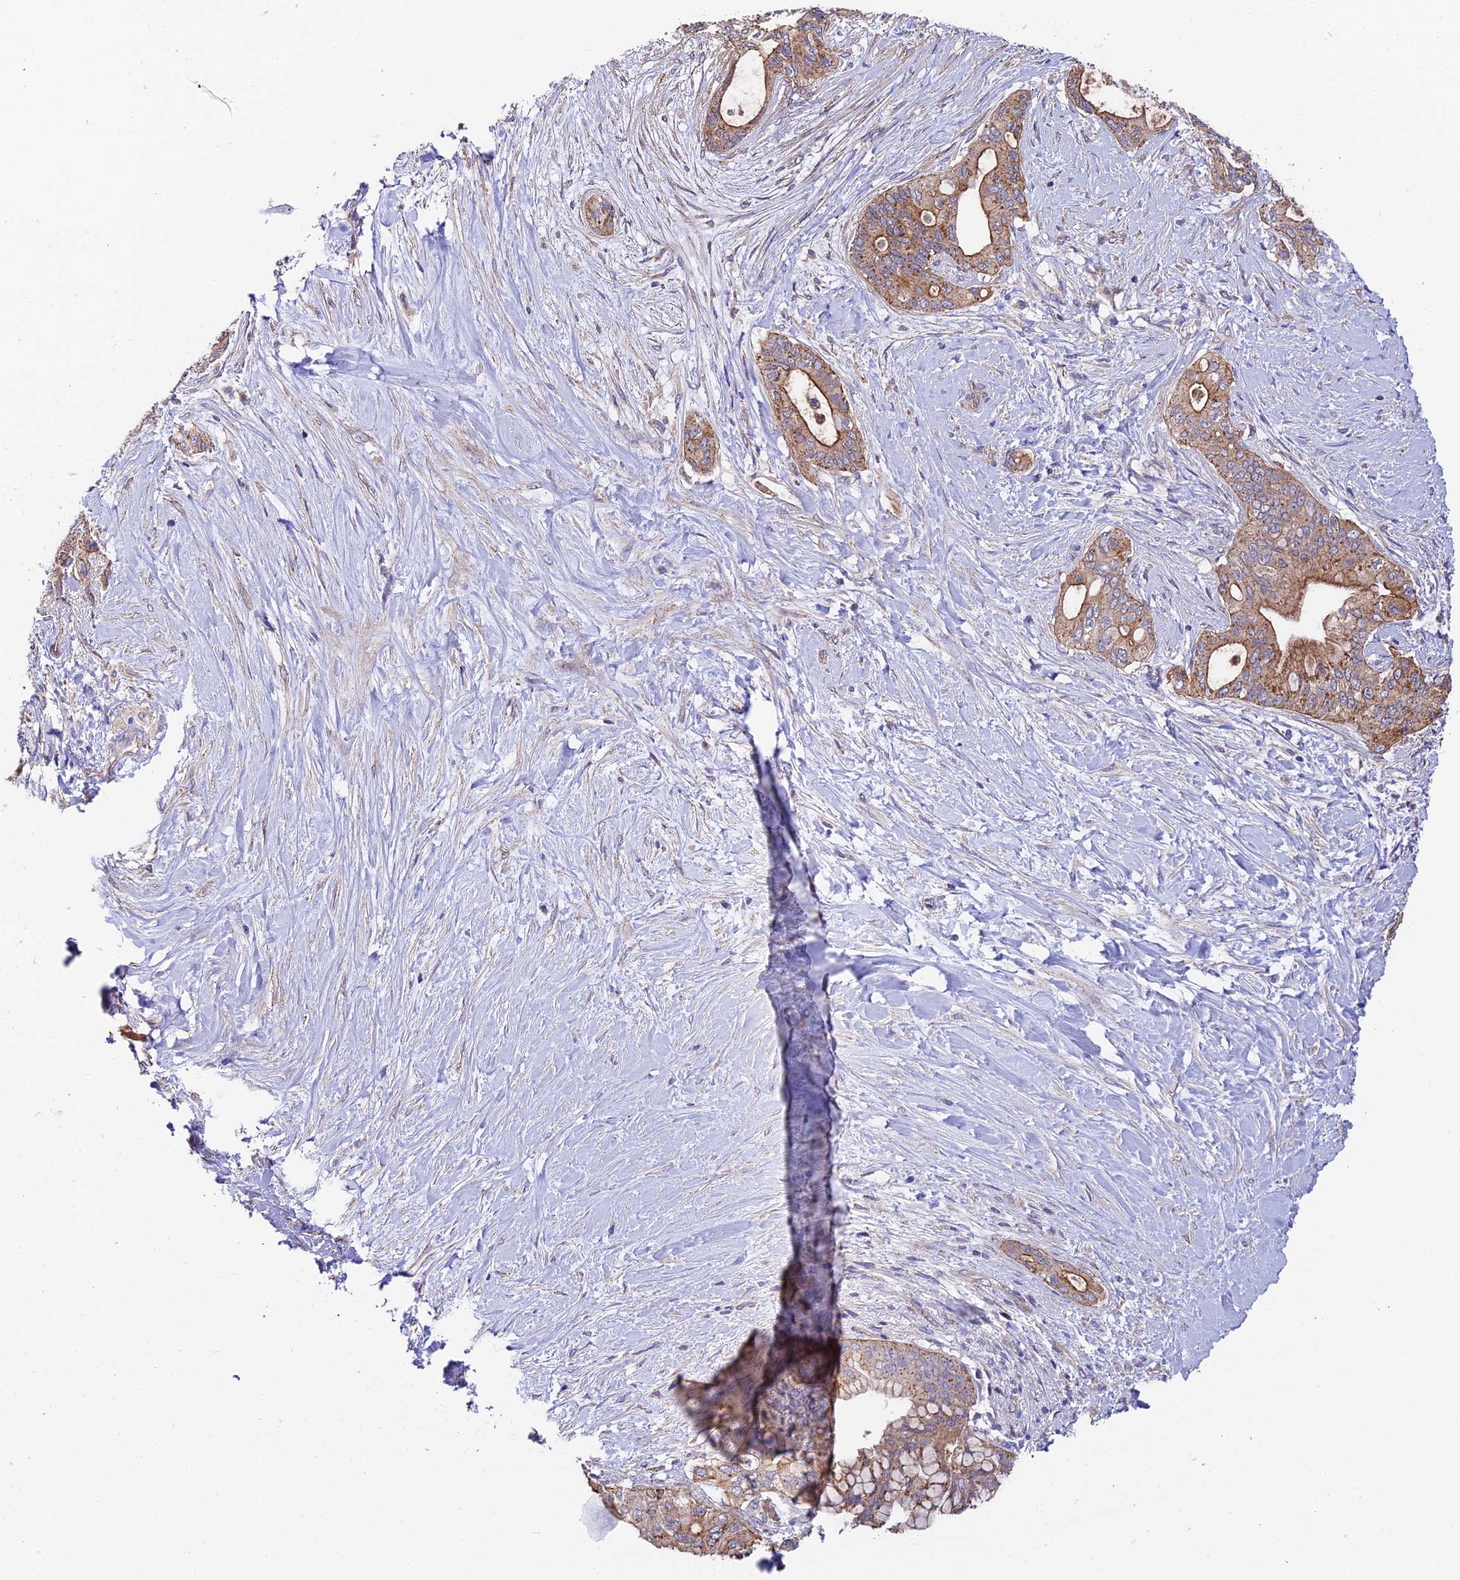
{"staining": {"intensity": "moderate", "quantity": ">75%", "location": "cytoplasmic/membranous"}, "tissue": "pancreatic cancer", "cell_type": "Tumor cells", "image_type": "cancer", "snomed": [{"axis": "morphology", "description": "Adenocarcinoma, NOS"}, {"axis": "topography", "description": "Pancreas"}], "caption": "There is medium levels of moderate cytoplasmic/membranous positivity in tumor cells of adenocarcinoma (pancreatic), as demonstrated by immunohistochemical staining (brown color).", "gene": "QRFP", "patient": {"sex": "male", "age": 46}}